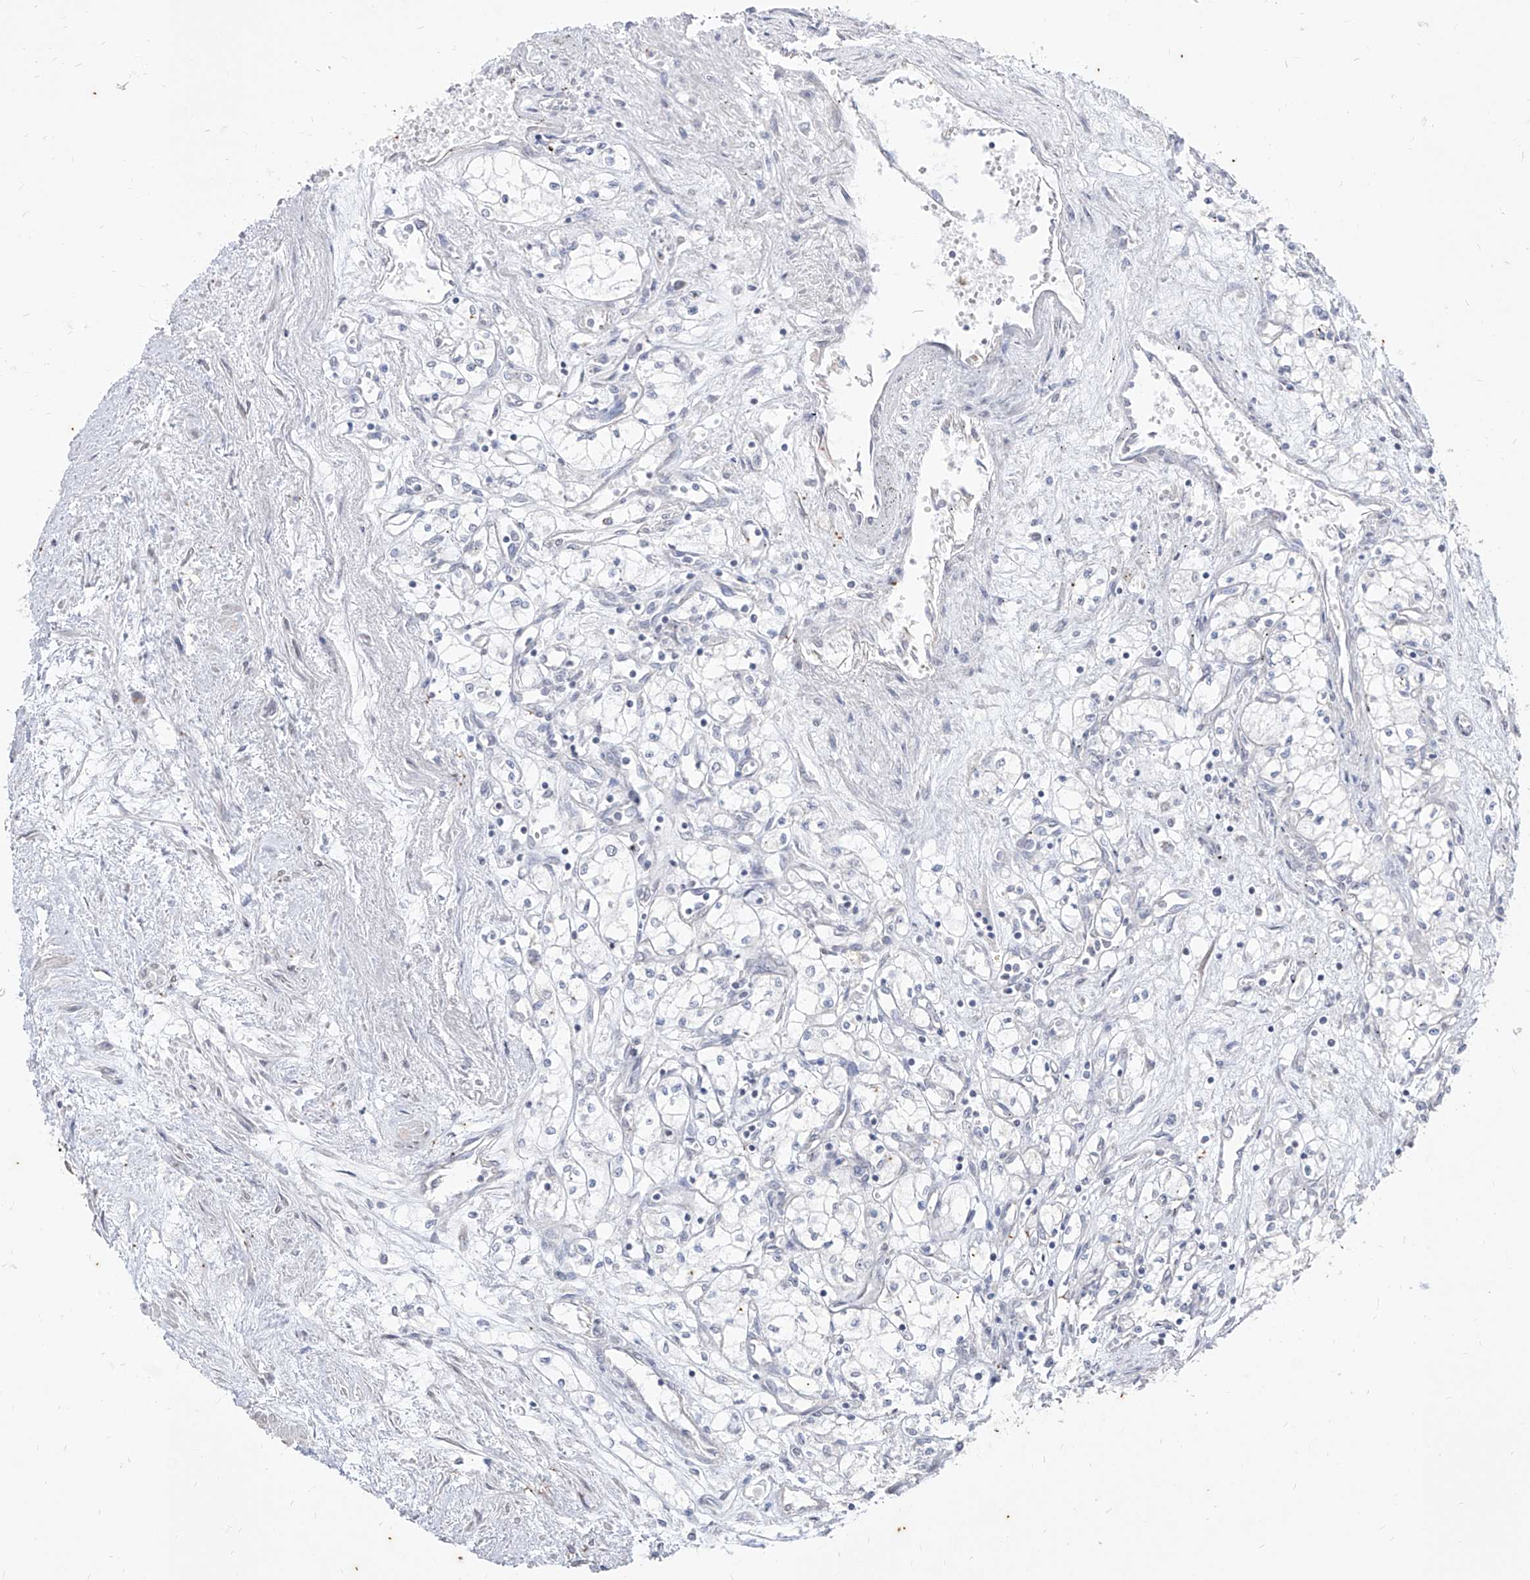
{"staining": {"intensity": "negative", "quantity": "none", "location": "none"}, "tissue": "renal cancer", "cell_type": "Tumor cells", "image_type": "cancer", "snomed": [{"axis": "morphology", "description": "Adenocarcinoma, NOS"}, {"axis": "topography", "description": "Kidney"}], "caption": "Tumor cells show no significant protein expression in renal cancer (adenocarcinoma). (Stains: DAB immunohistochemistry with hematoxylin counter stain, Microscopy: brightfield microscopy at high magnification).", "gene": "PHF20L1", "patient": {"sex": "male", "age": 59}}